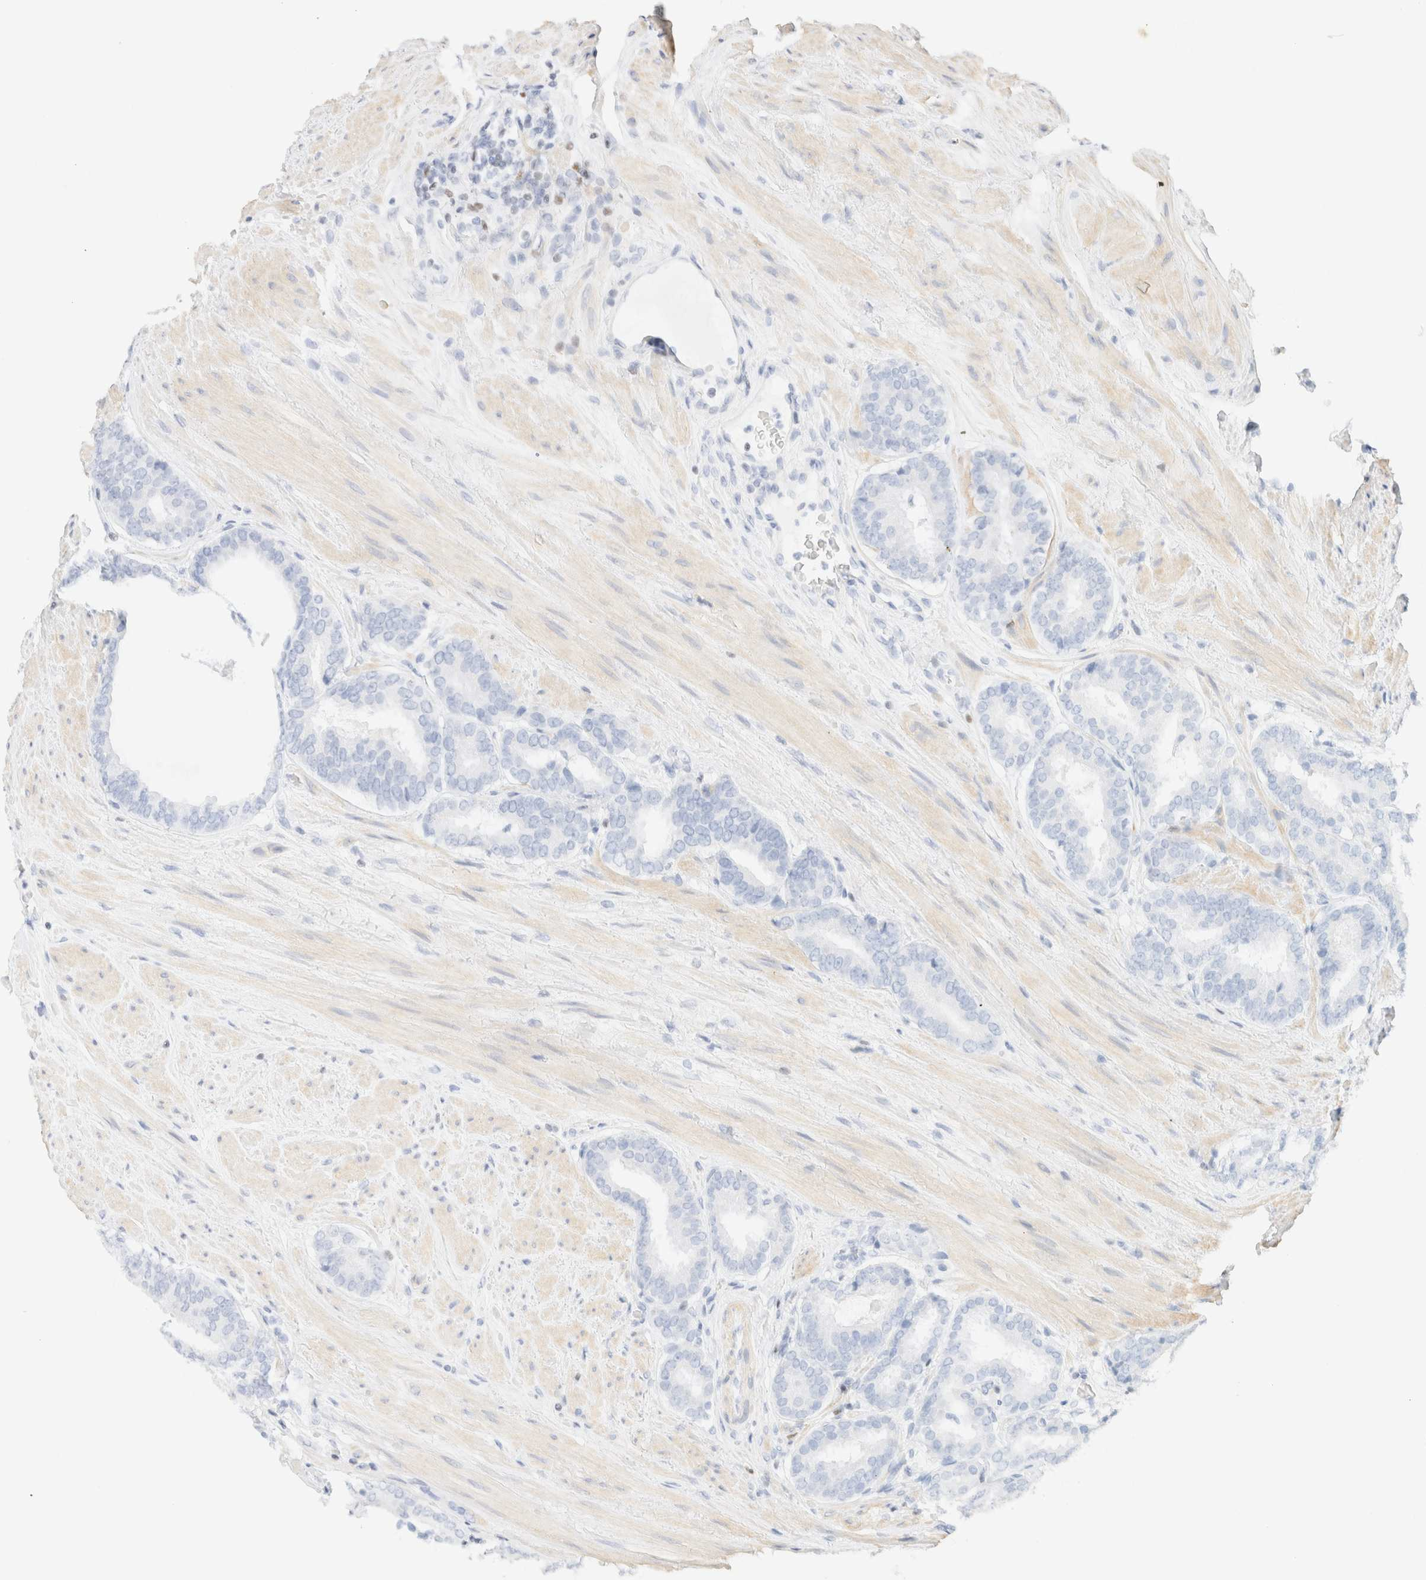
{"staining": {"intensity": "negative", "quantity": "none", "location": "none"}, "tissue": "prostate cancer", "cell_type": "Tumor cells", "image_type": "cancer", "snomed": [{"axis": "morphology", "description": "Adenocarcinoma, Low grade"}, {"axis": "topography", "description": "Prostate"}], "caption": "IHC histopathology image of prostate cancer (adenocarcinoma (low-grade)) stained for a protein (brown), which displays no staining in tumor cells. (DAB (3,3'-diaminobenzidine) immunohistochemistry (IHC) visualized using brightfield microscopy, high magnification).", "gene": "IKZF3", "patient": {"sex": "male", "age": 69}}